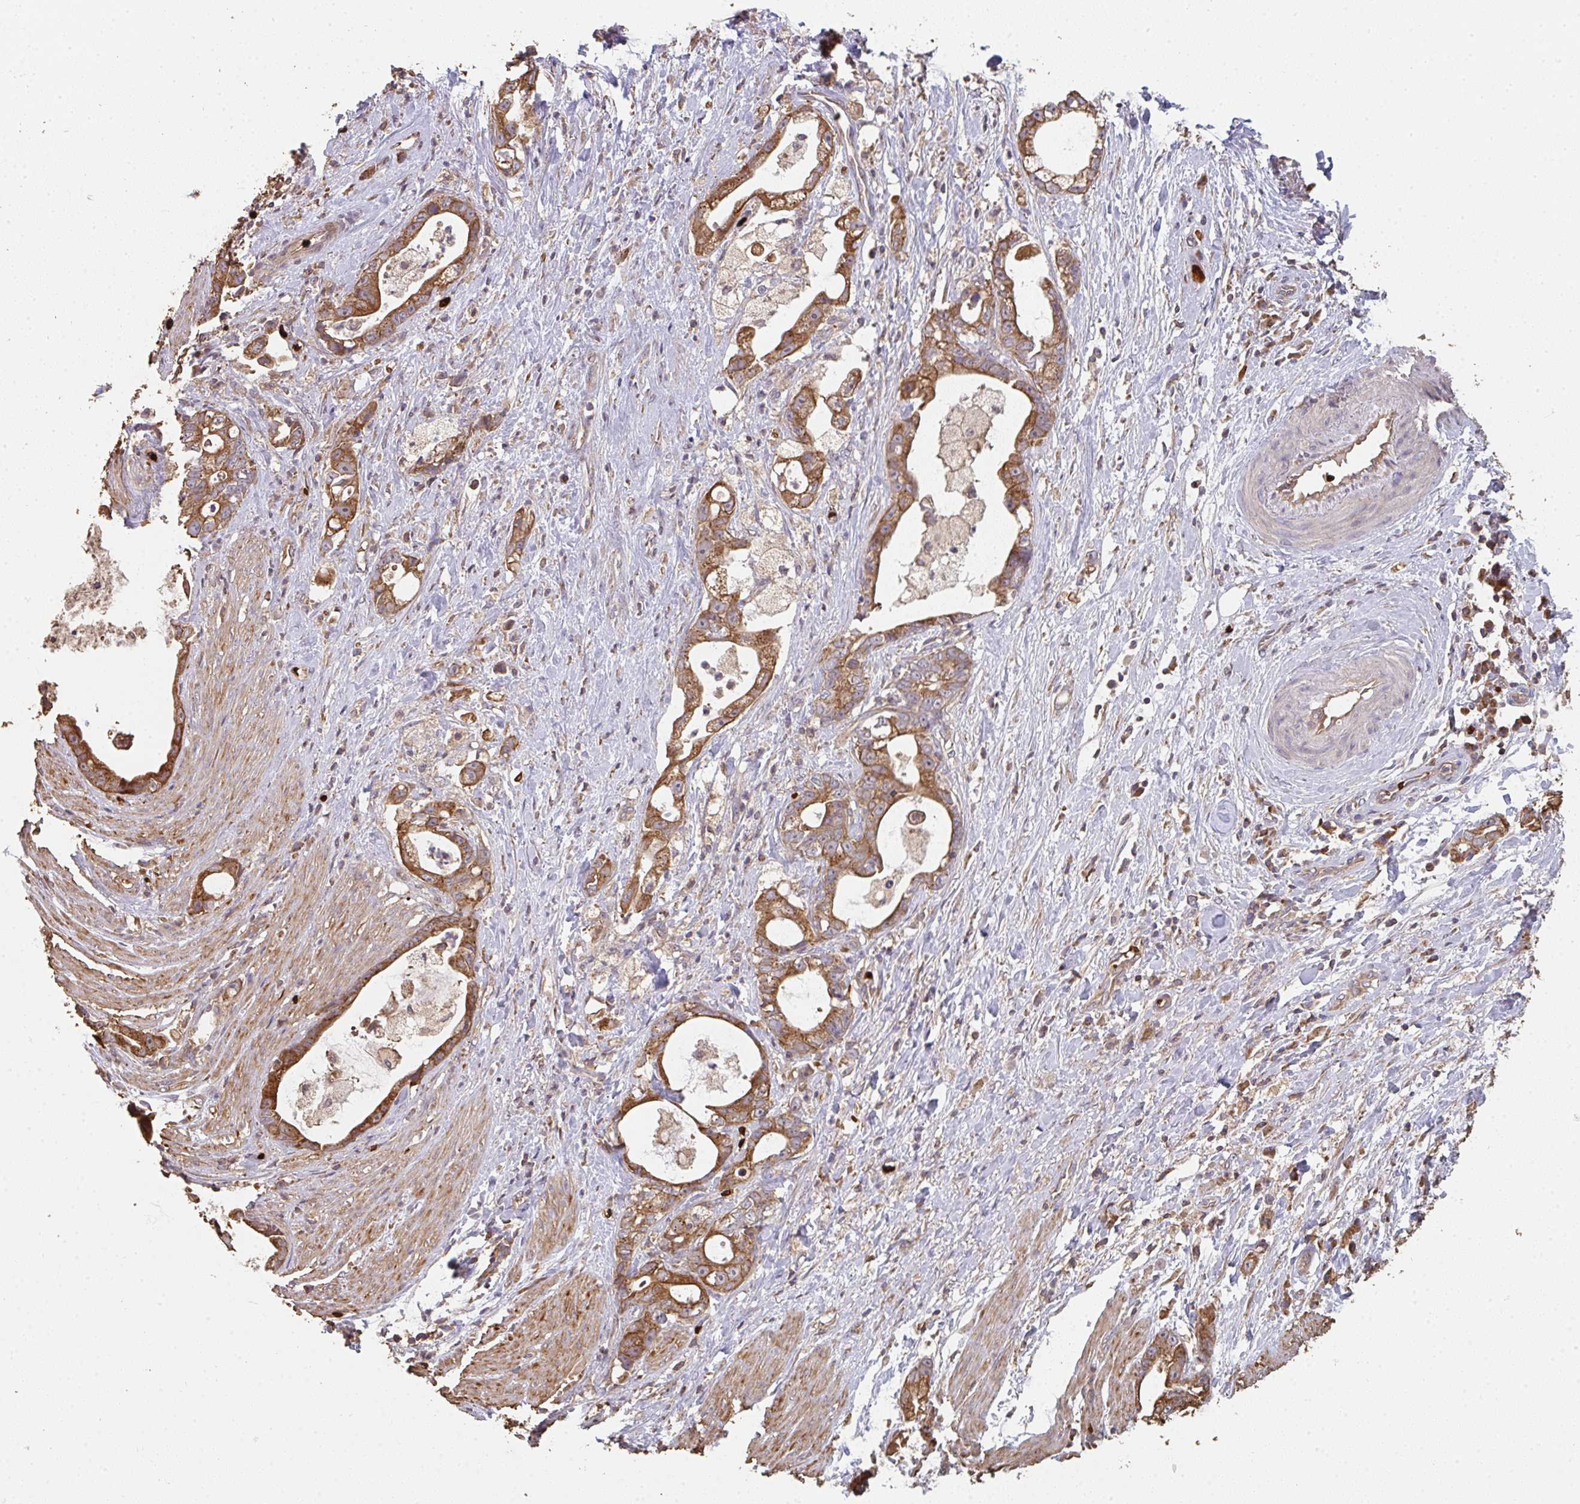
{"staining": {"intensity": "strong", "quantity": ">75%", "location": "cytoplasmic/membranous"}, "tissue": "stomach cancer", "cell_type": "Tumor cells", "image_type": "cancer", "snomed": [{"axis": "morphology", "description": "Adenocarcinoma, NOS"}, {"axis": "topography", "description": "Stomach"}], "caption": "High-power microscopy captured an IHC micrograph of stomach adenocarcinoma, revealing strong cytoplasmic/membranous expression in about >75% of tumor cells.", "gene": "POLG", "patient": {"sex": "male", "age": 55}}